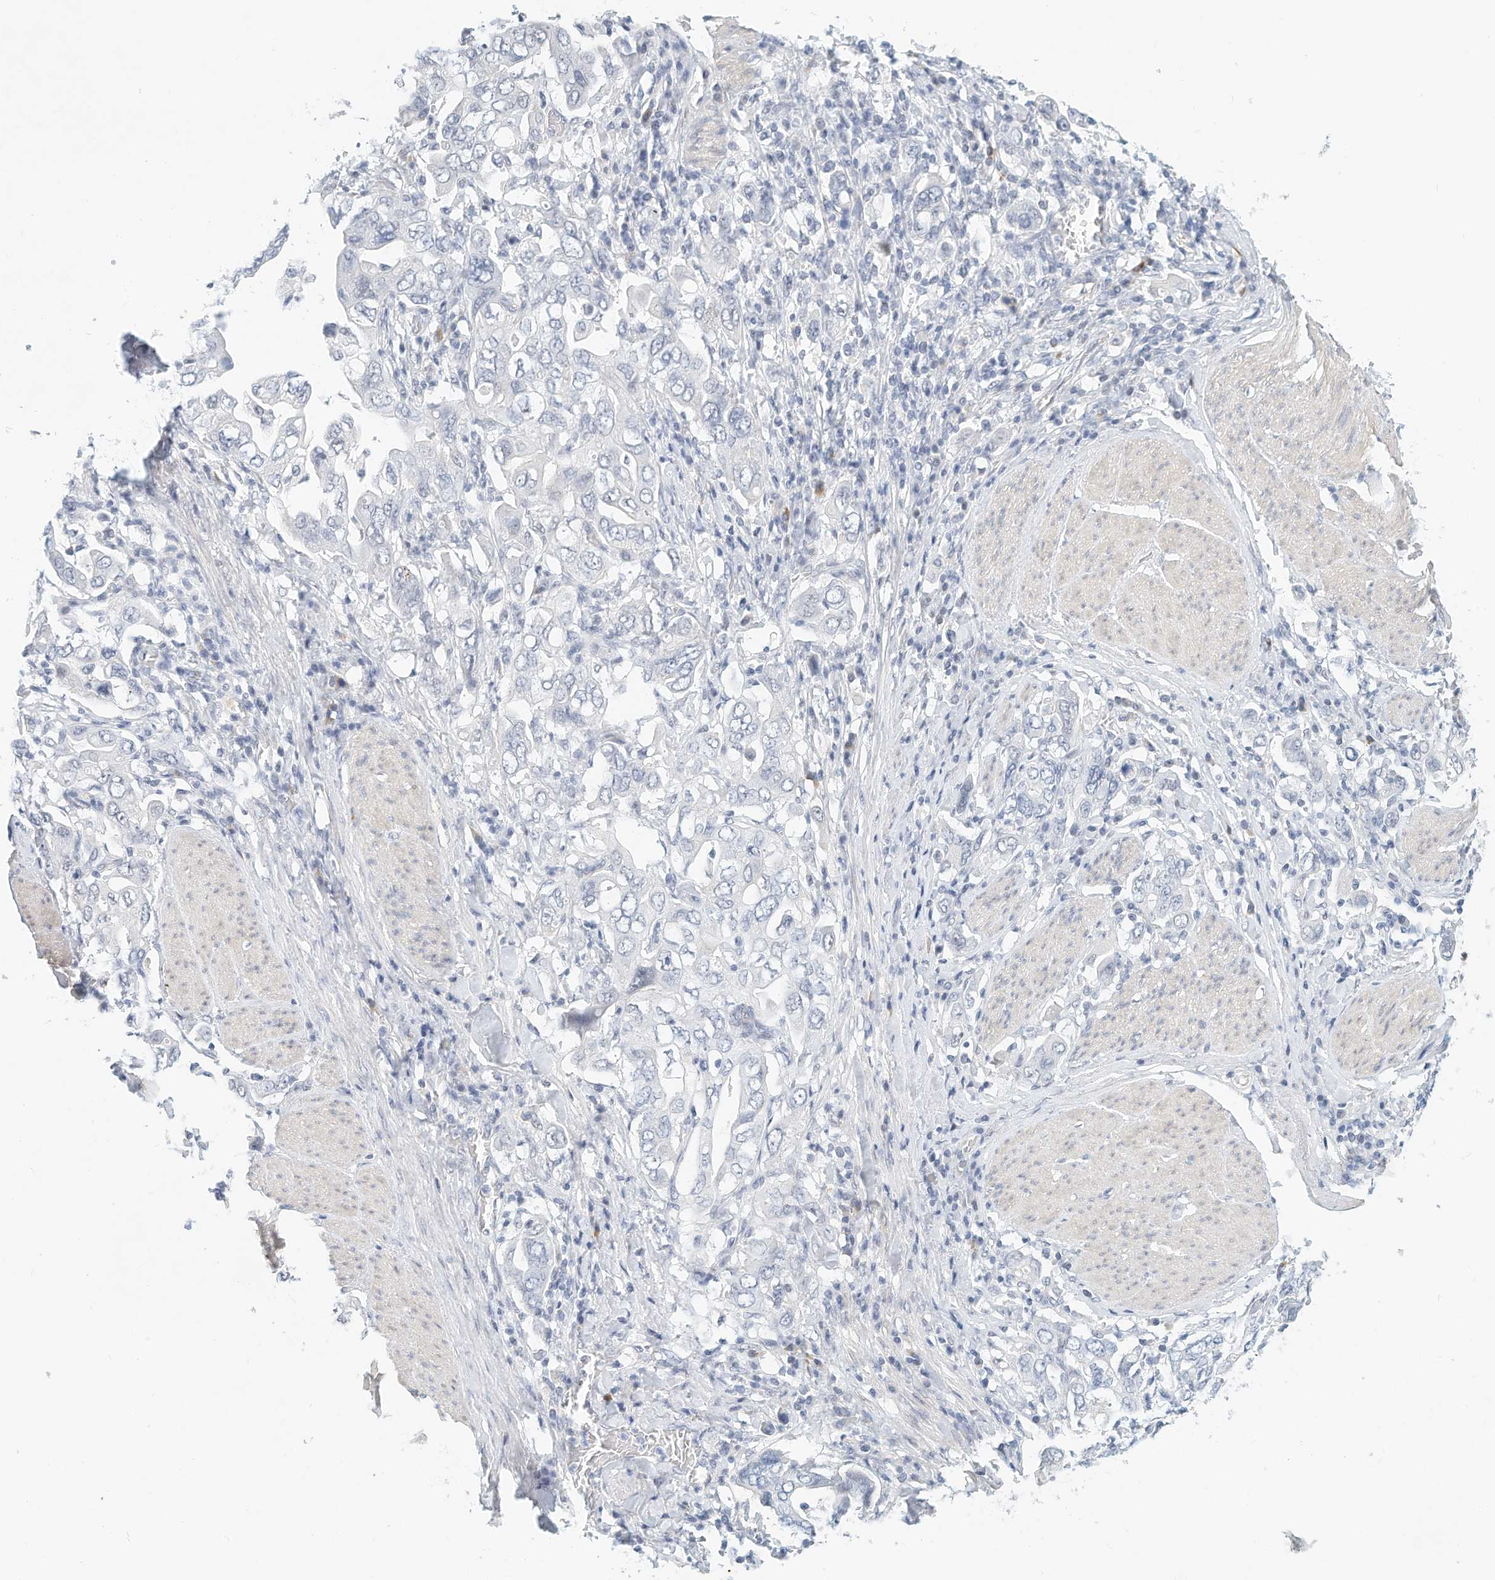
{"staining": {"intensity": "negative", "quantity": "none", "location": "none"}, "tissue": "stomach cancer", "cell_type": "Tumor cells", "image_type": "cancer", "snomed": [{"axis": "morphology", "description": "Adenocarcinoma, NOS"}, {"axis": "topography", "description": "Stomach, upper"}], "caption": "Tumor cells show no significant protein expression in adenocarcinoma (stomach). (DAB IHC visualized using brightfield microscopy, high magnification).", "gene": "ARHGAP28", "patient": {"sex": "male", "age": 62}}